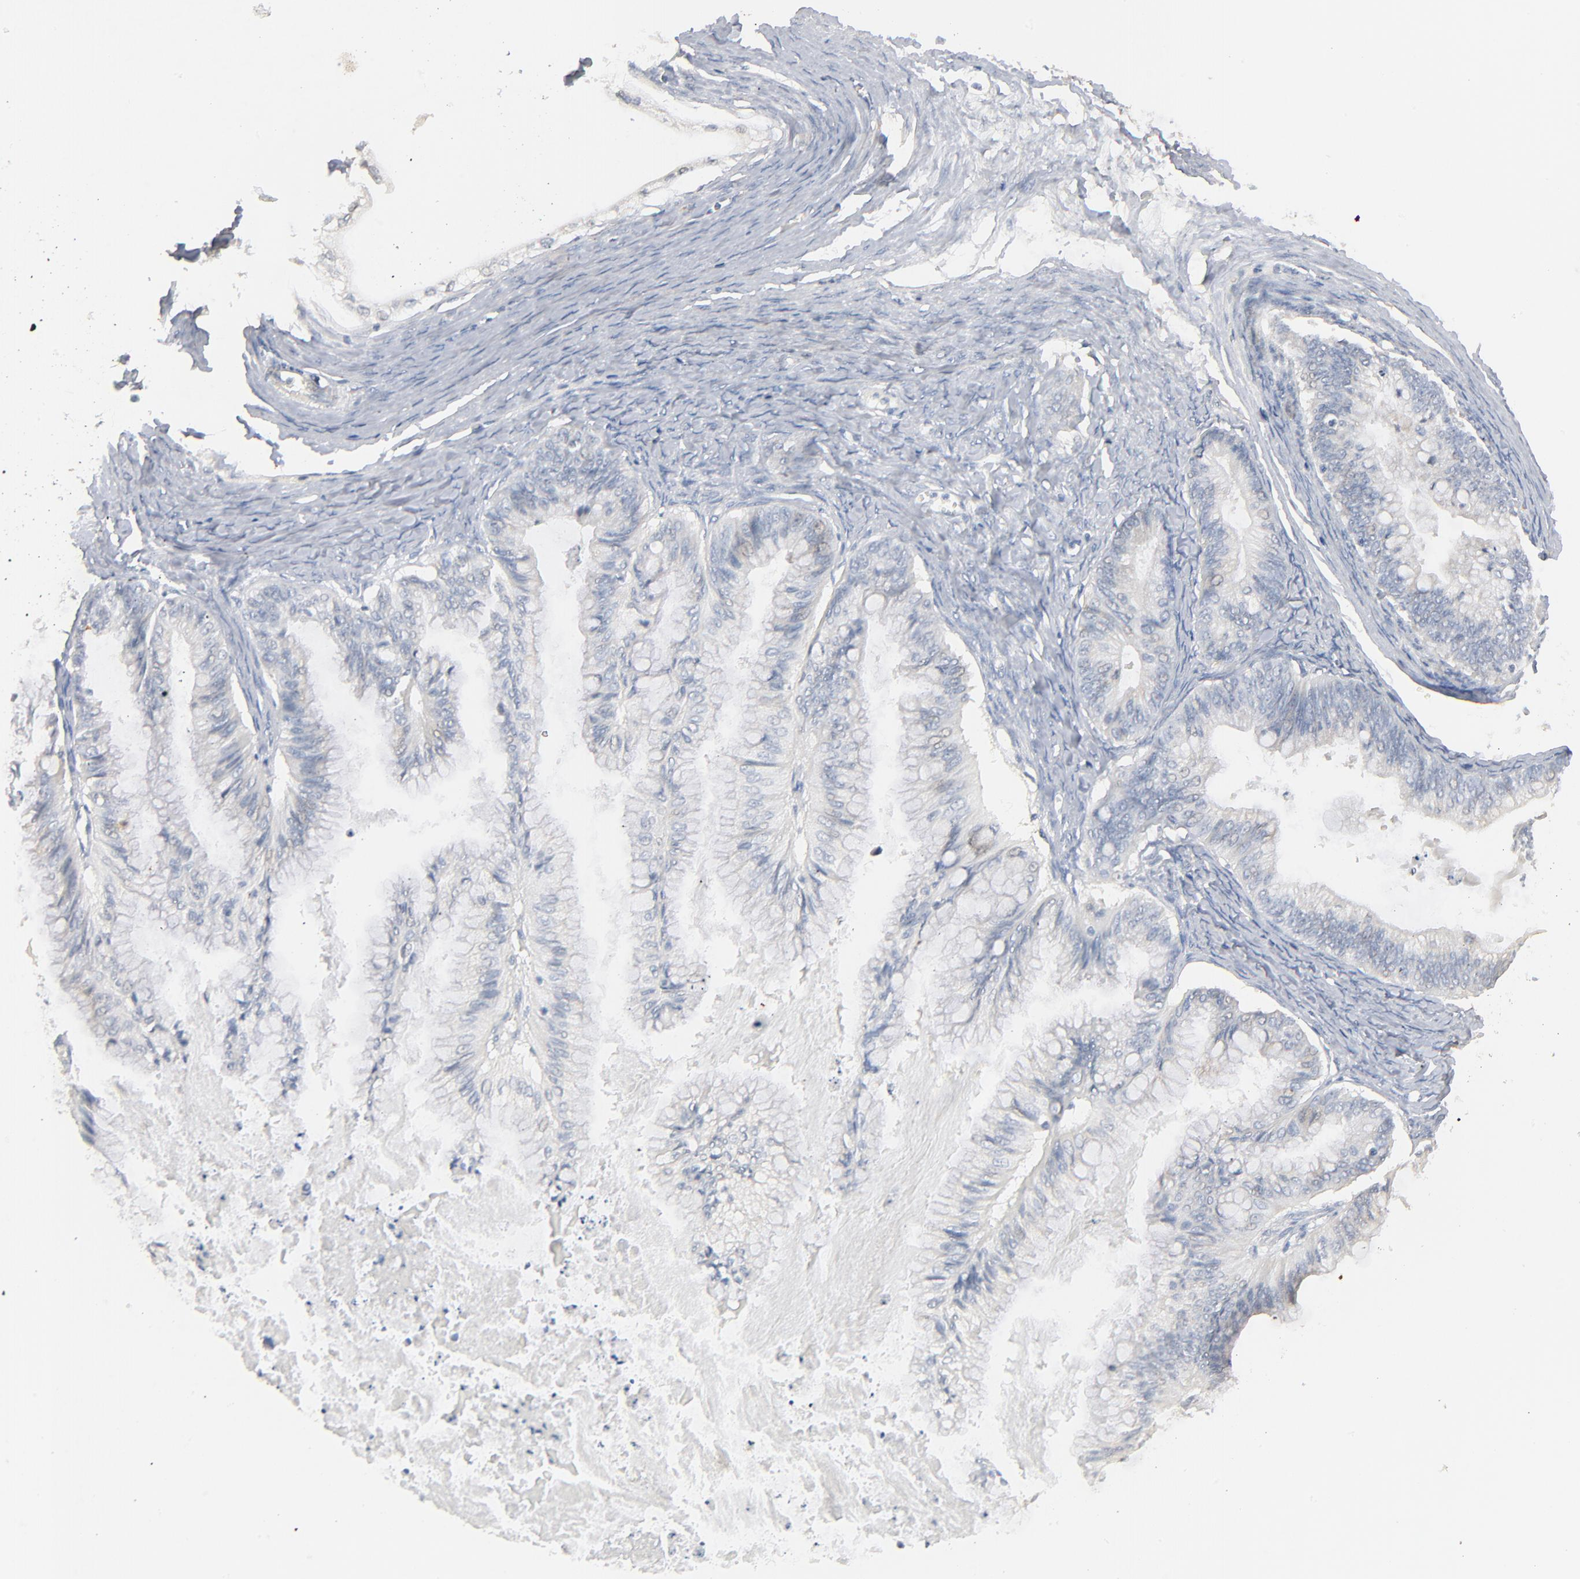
{"staining": {"intensity": "negative", "quantity": "none", "location": "none"}, "tissue": "ovarian cancer", "cell_type": "Tumor cells", "image_type": "cancer", "snomed": [{"axis": "morphology", "description": "Cystadenocarcinoma, mucinous, NOS"}, {"axis": "topography", "description": "Ovary"}], "caption": "DAB (3,3'-diaminobenzidine) immunohistochemical staining of ovarian mucinous cystadenocarcinoma reveals no significant positivity in tumor cells.", "gene": "ZDHHC8", "patient": {"sex": "female", "age": 57}}